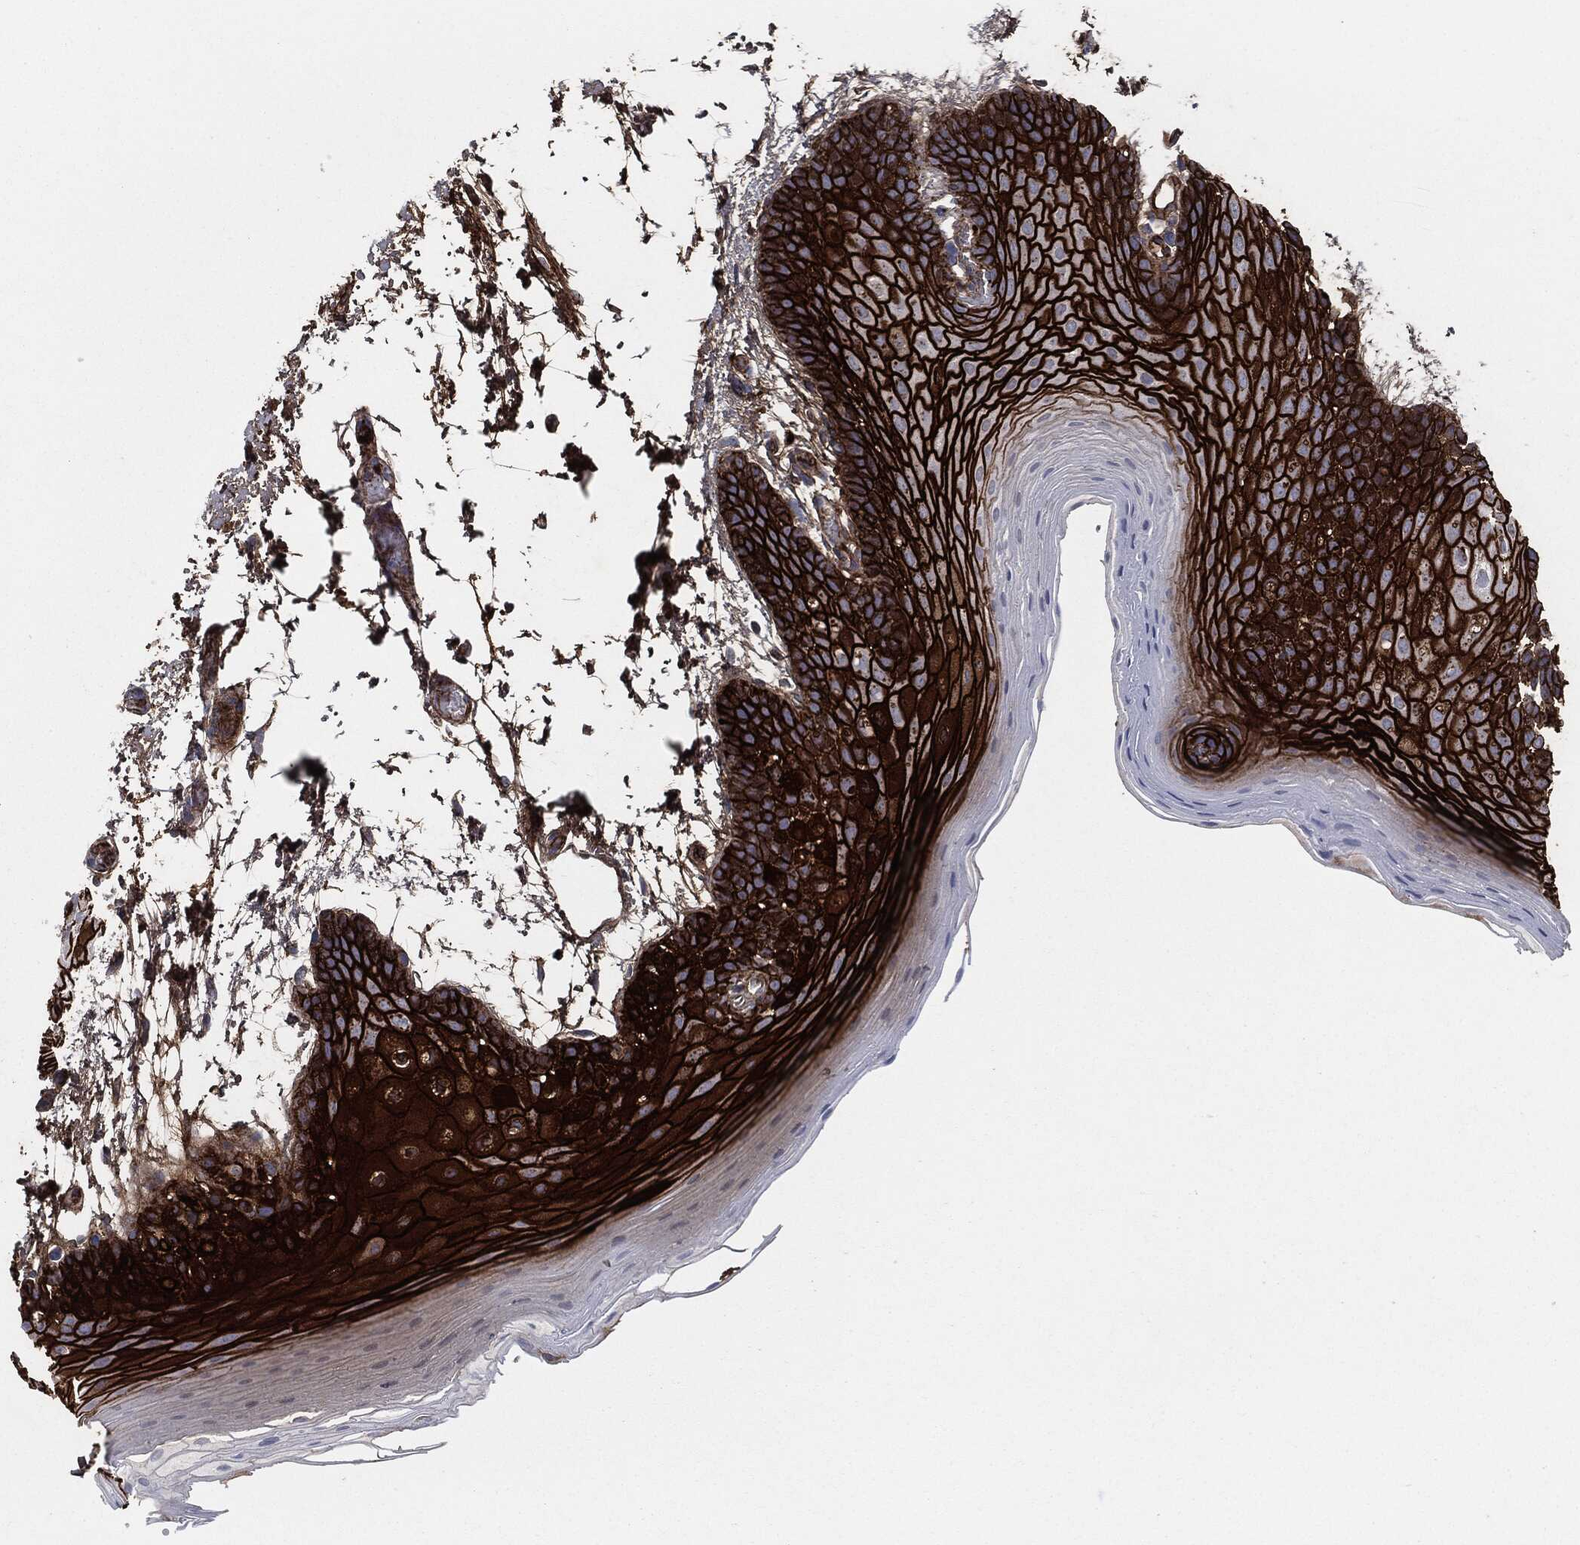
{"staining": {"intensity": "strong", "quantity": ">75%", "location": "cytoplasmic/membranous"}, "tissue": "oral mucosa", "cell_type": "Squamous epithelial cells", "image_type": "normal", "snomed": [{"axis": "morphology", "description": "Normal tissue, NOS"}, {"axis": "topography", "description": "Oral tissue"}], "caption": "Squamous epithelial cells exhibit high levels of strong cytoplasmic/membranous staining in approximately >75% of cells in unremarkable oral mucosa. (Brightfield microscopy of DAB IHC at high magnification).", "gene": "APOB", "patient": {"sex": "male", "age": 62}}